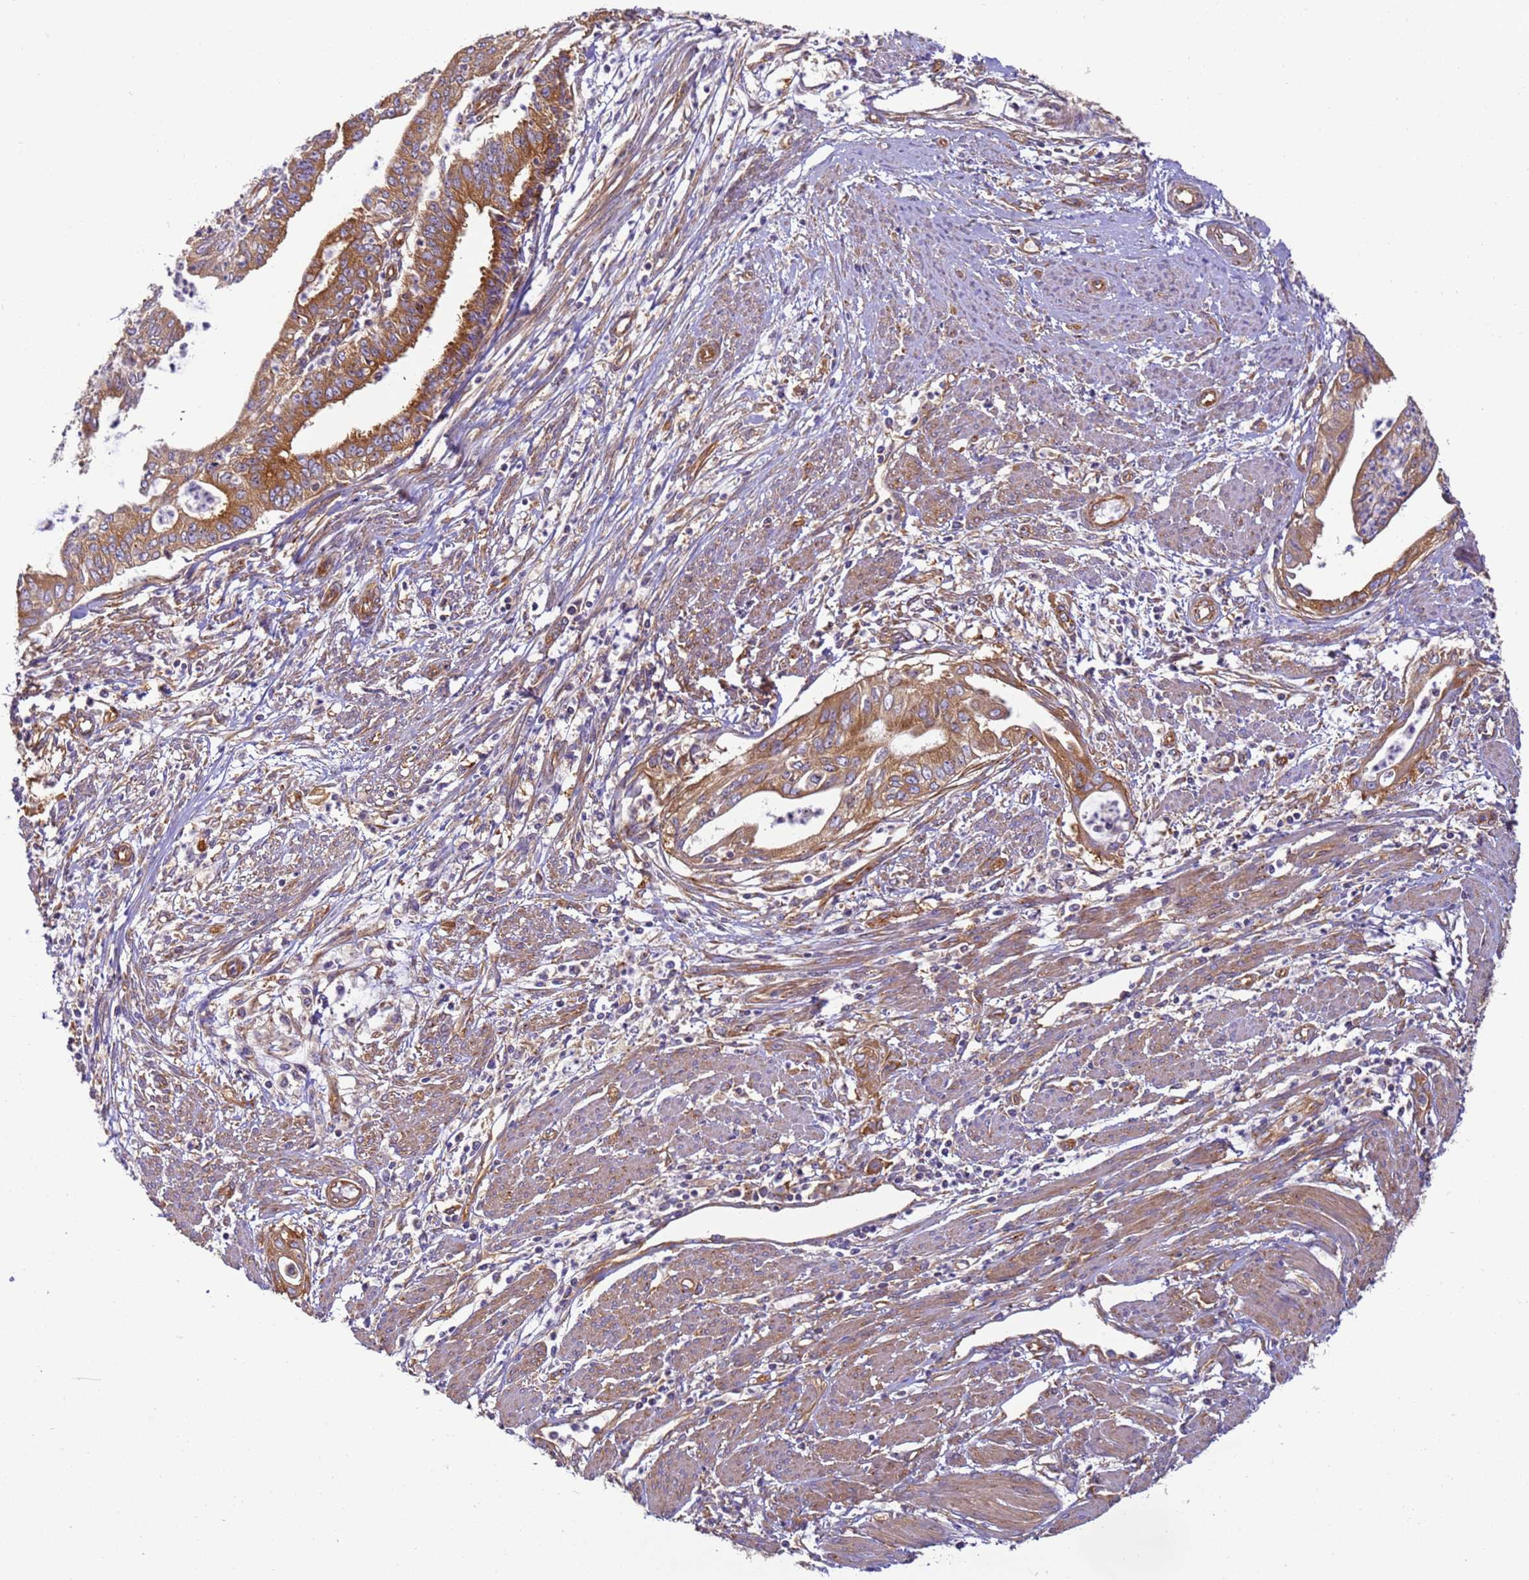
{"staining": {"intensity": "moderate", "quantity": ">75%", "location": "cytoplasmic/membranous"}, "tissue": "endometrial cancer", "cell_type": "Tumor cells", "image_type": "cancer", "snomed": [{"axis": "morphology", "description": "Adenocarcinoma, NOS"}, {"axis": "topography", "description": "Endometrium"}], "caption": "Tumor cells reveal medium levels of moderate cytoplasmic/membranous staining in approximately >75% of cells in human endometrial cancer (adenocarcinoma).", "gene": "DYNC1I2", "patient": {"sex": "female", "age": 73}}